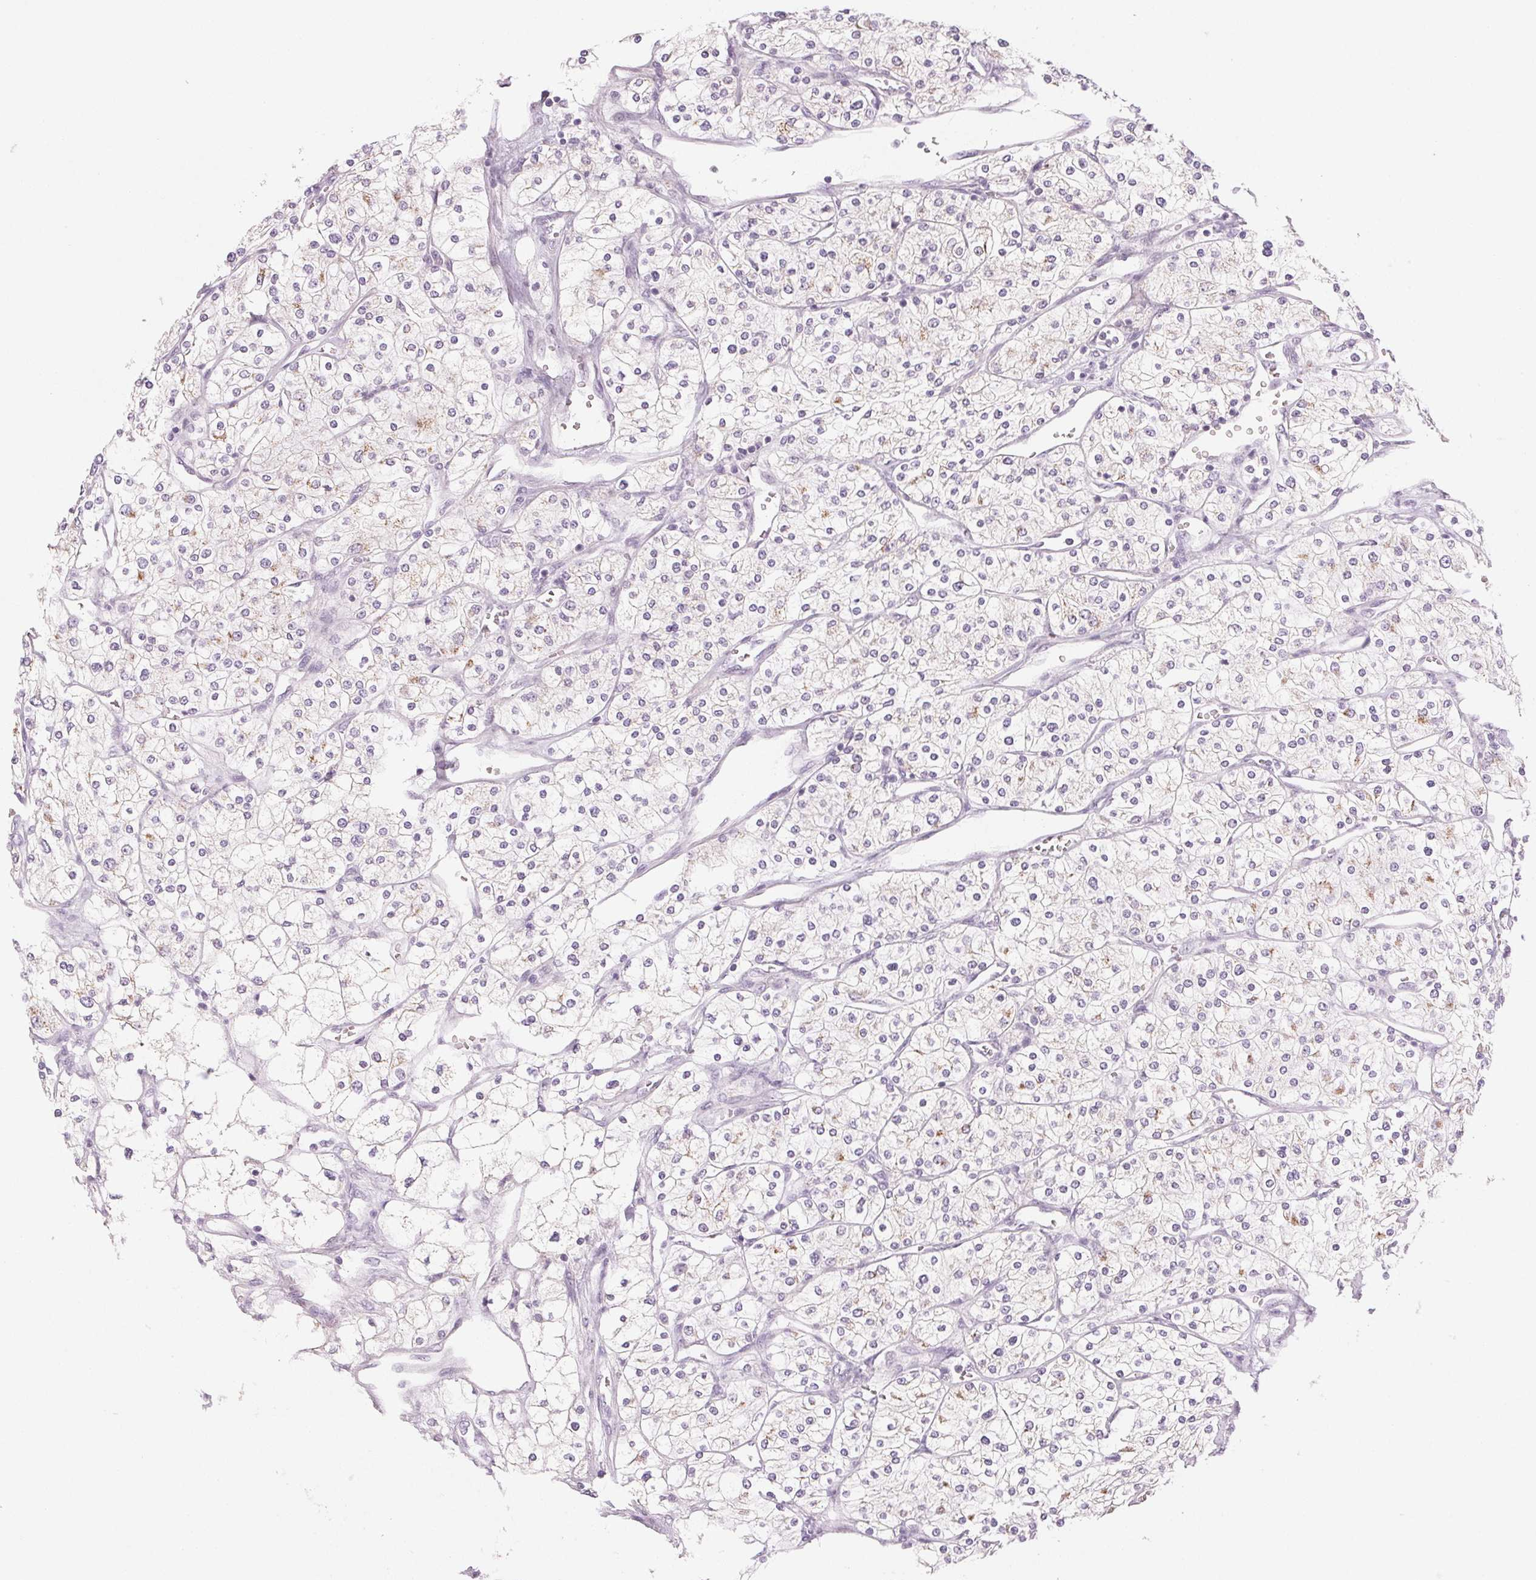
{"staining": {"intensity": "weak", "quantity": "<25%", "location": "cytoplasmic/membranous"}, "tissue": "renal cancer", "cell_type": "Tumor cells", "image_type": "cancer", "snomed": [{"axis": "morphology", "description": "Adenocarcinoma, NOS"}, {"axis": "topography", "description": "Kidney"}], "caption": "High magnification brightfield microscopy of adenocarcinoma (renal) stained with DAB (brown) and counterstained with hematoxylin (blue): tumor cells show no significant positivity.", "gene": "EHHADH", "patient": {"sex": "male", "age": 80}}